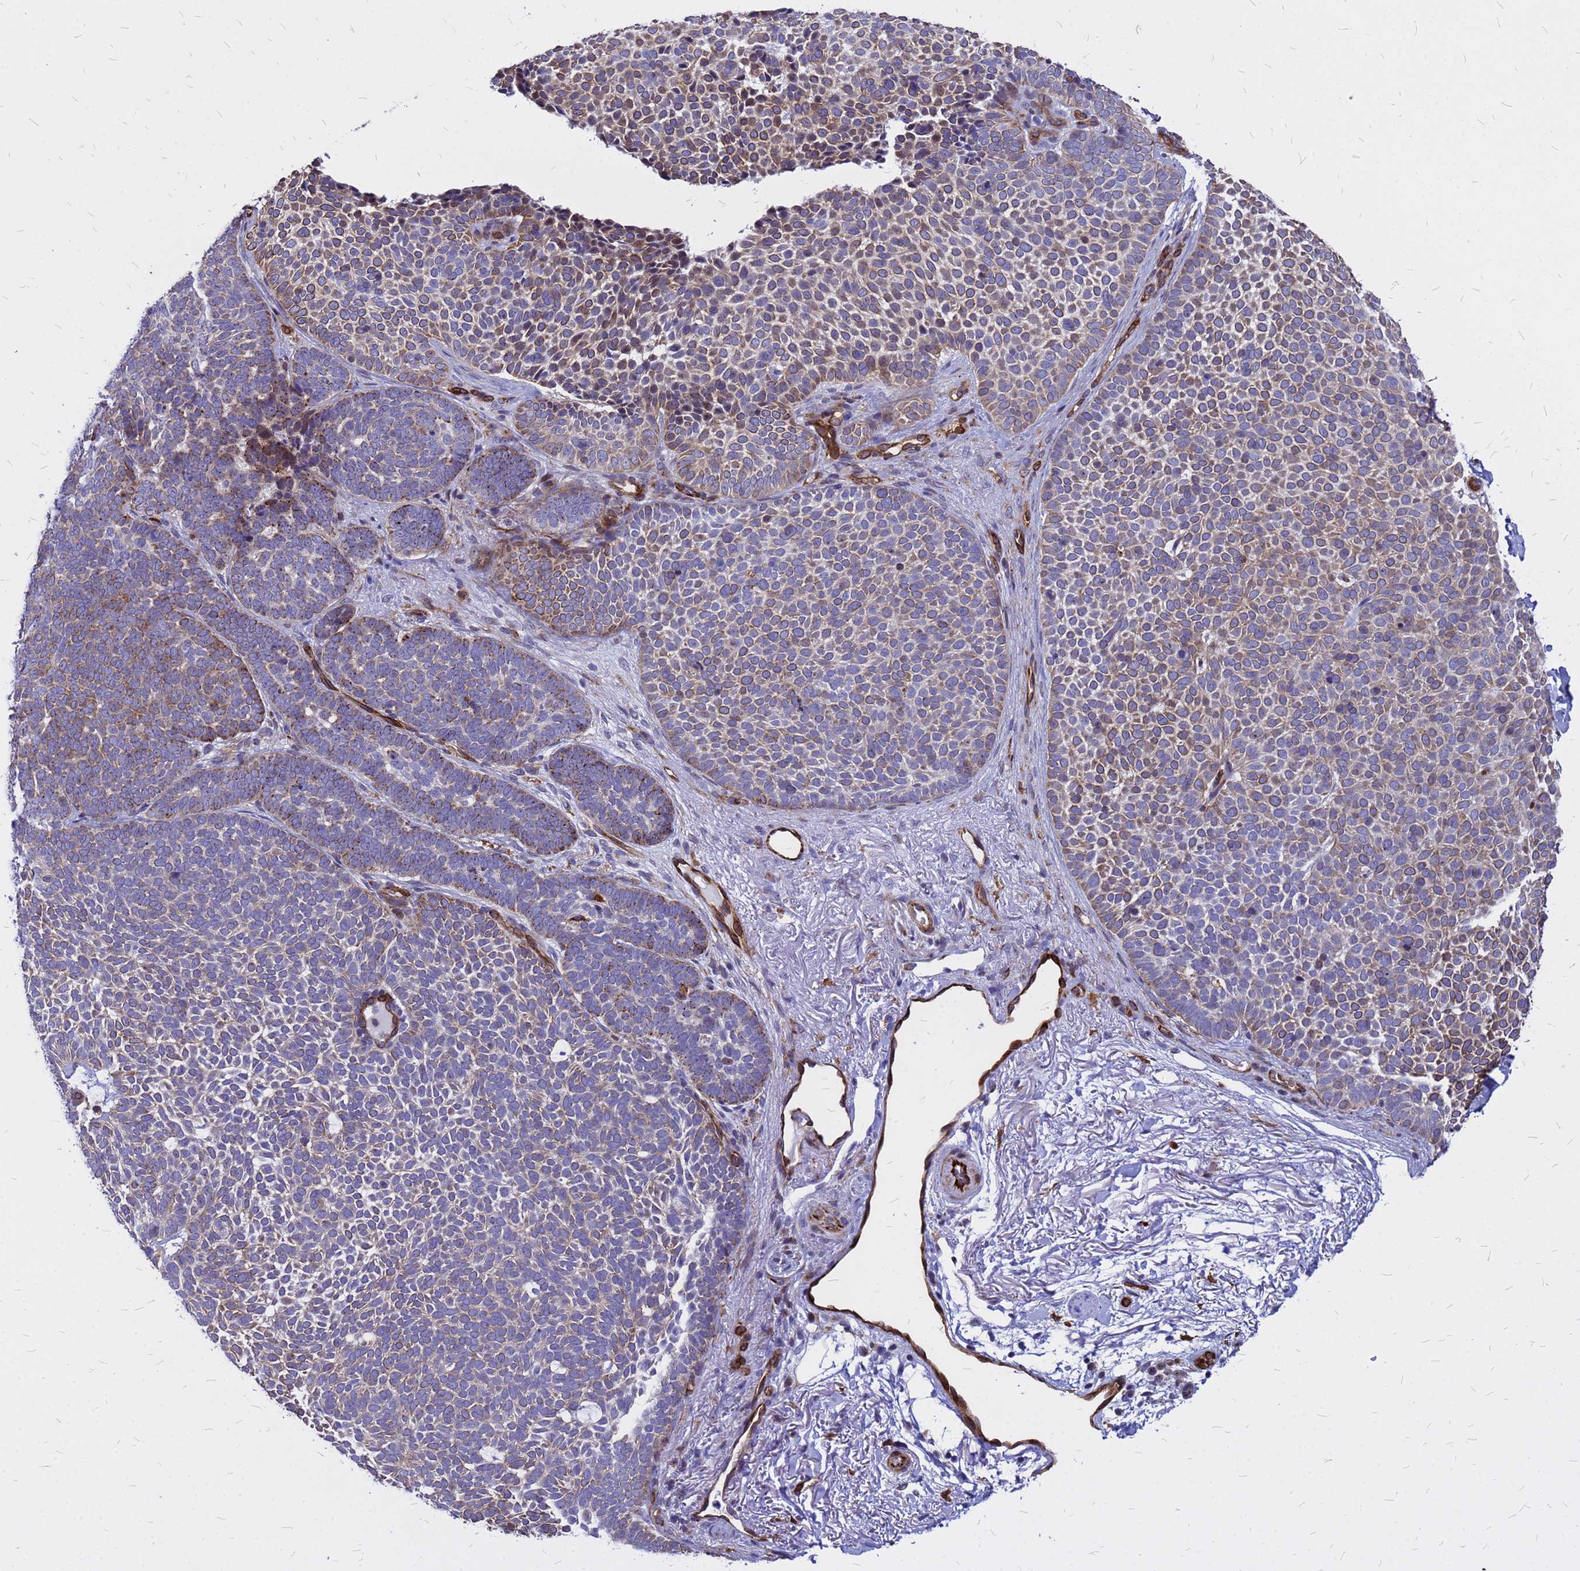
{"staining": {"intensity": "moderate", "quantity": "25%-75%", "location": "cytoplasmic/membranous"}, "tissue": "skin cancer", "cell_type": "Tumor cells", "image_type": "cancer", "snomed": [{"axis": "morphology", "description": "Basal cell carcinoma"}, {"axis": "topography", "description": "Skin"}], "caption": "Human basal cell carcinoma (skin) stained with a brown dye displays moderate cytoplasmic/membranous positive staining in approximately 25%-75% of tumor cells.", "gene": "NOSTRIN", "patient": {"sex": "female", "age": 77}}